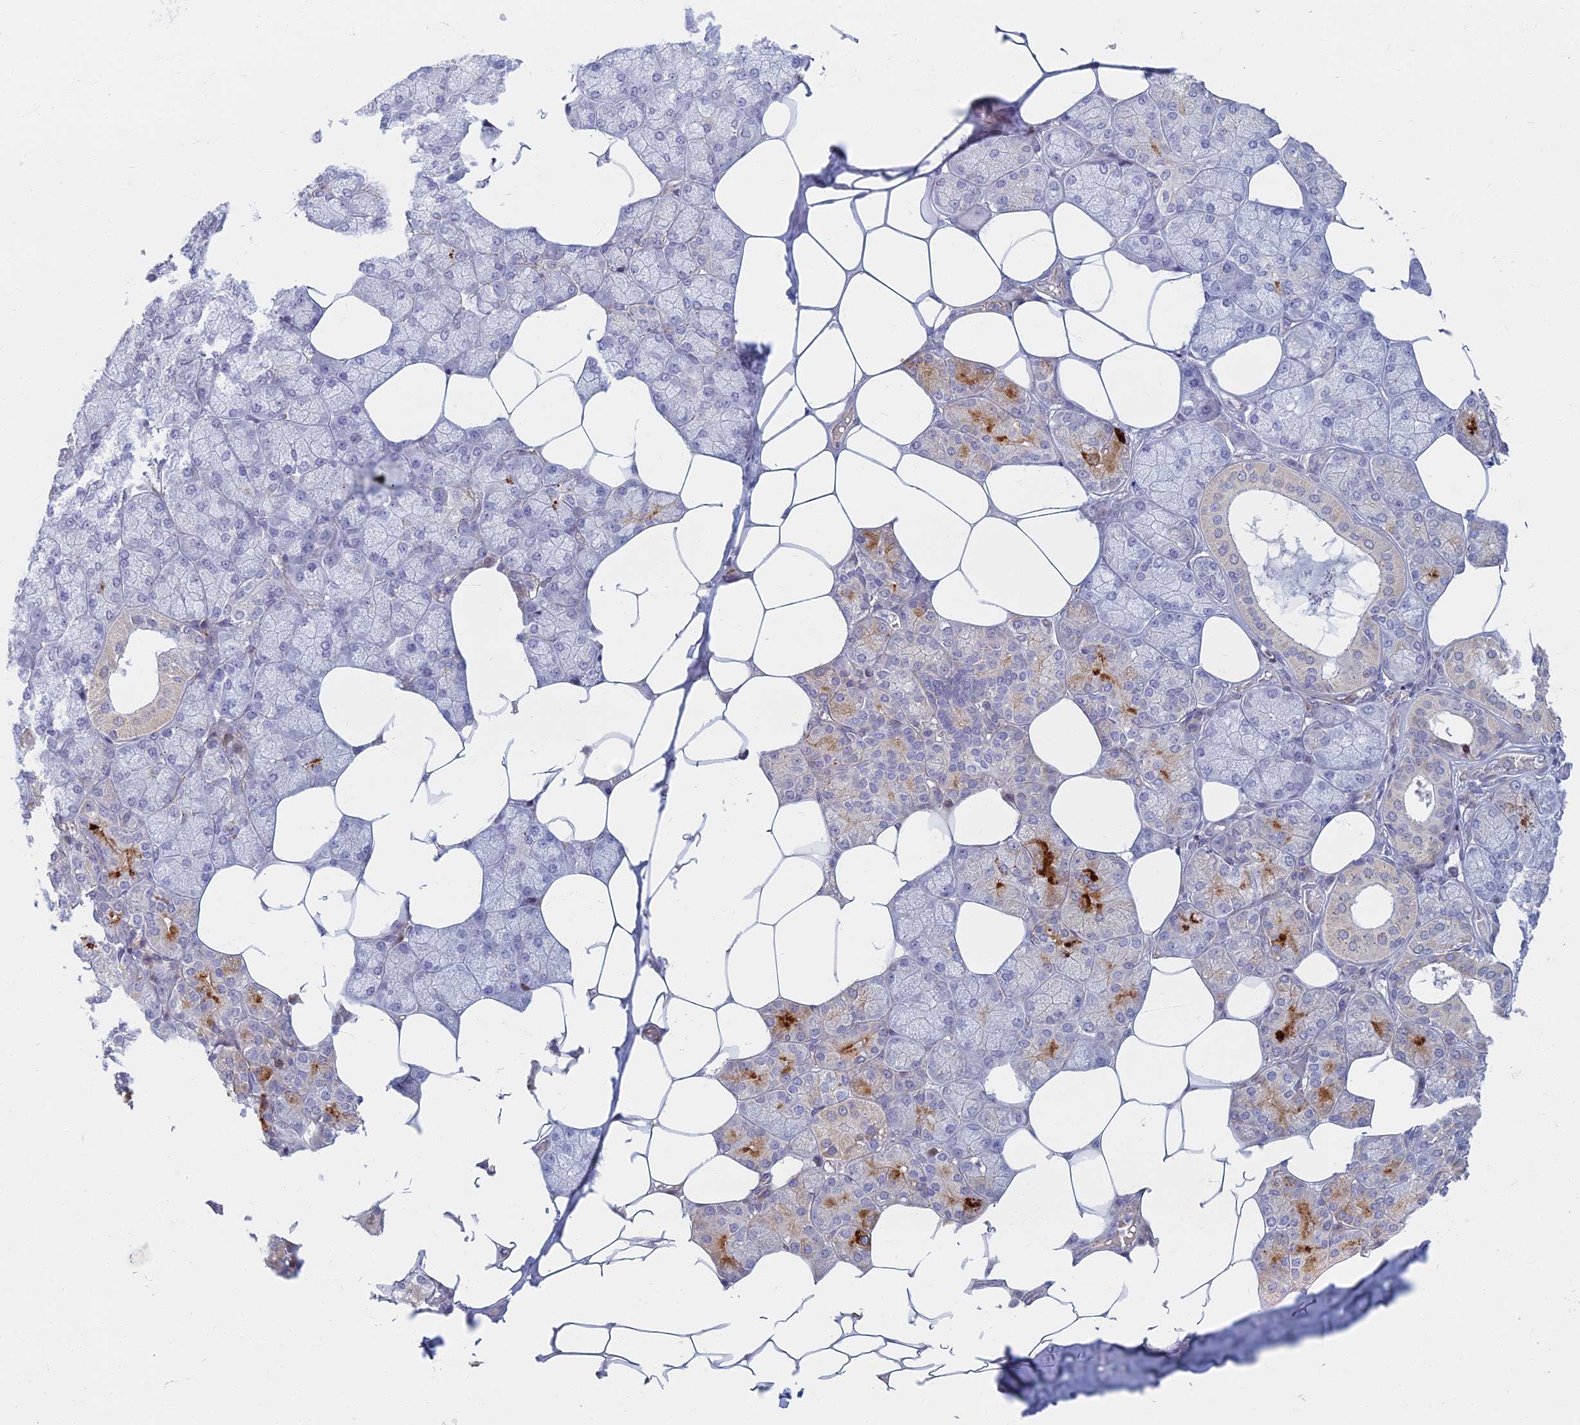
{"staining": {"intensity": "strong", "quantity": "<25%", "location": "cytoplasmic/membranous"}, "tissue": "salivary gland", "cell_type": "Glandular cells", "image_type": "normal", "snomed": [{"axis": "morphology", "description": "Normal tissue, NOS"}, {"axis": "topography", "description": "Salivary gland"}], "caption": "Protein staining demonstrates strong cytoplasmic/membranous staining in approximately <25% of glandular cells in normal salivary gland.", "gene": "C15orf40", "patient": {"sex": "male", "age": 62}}